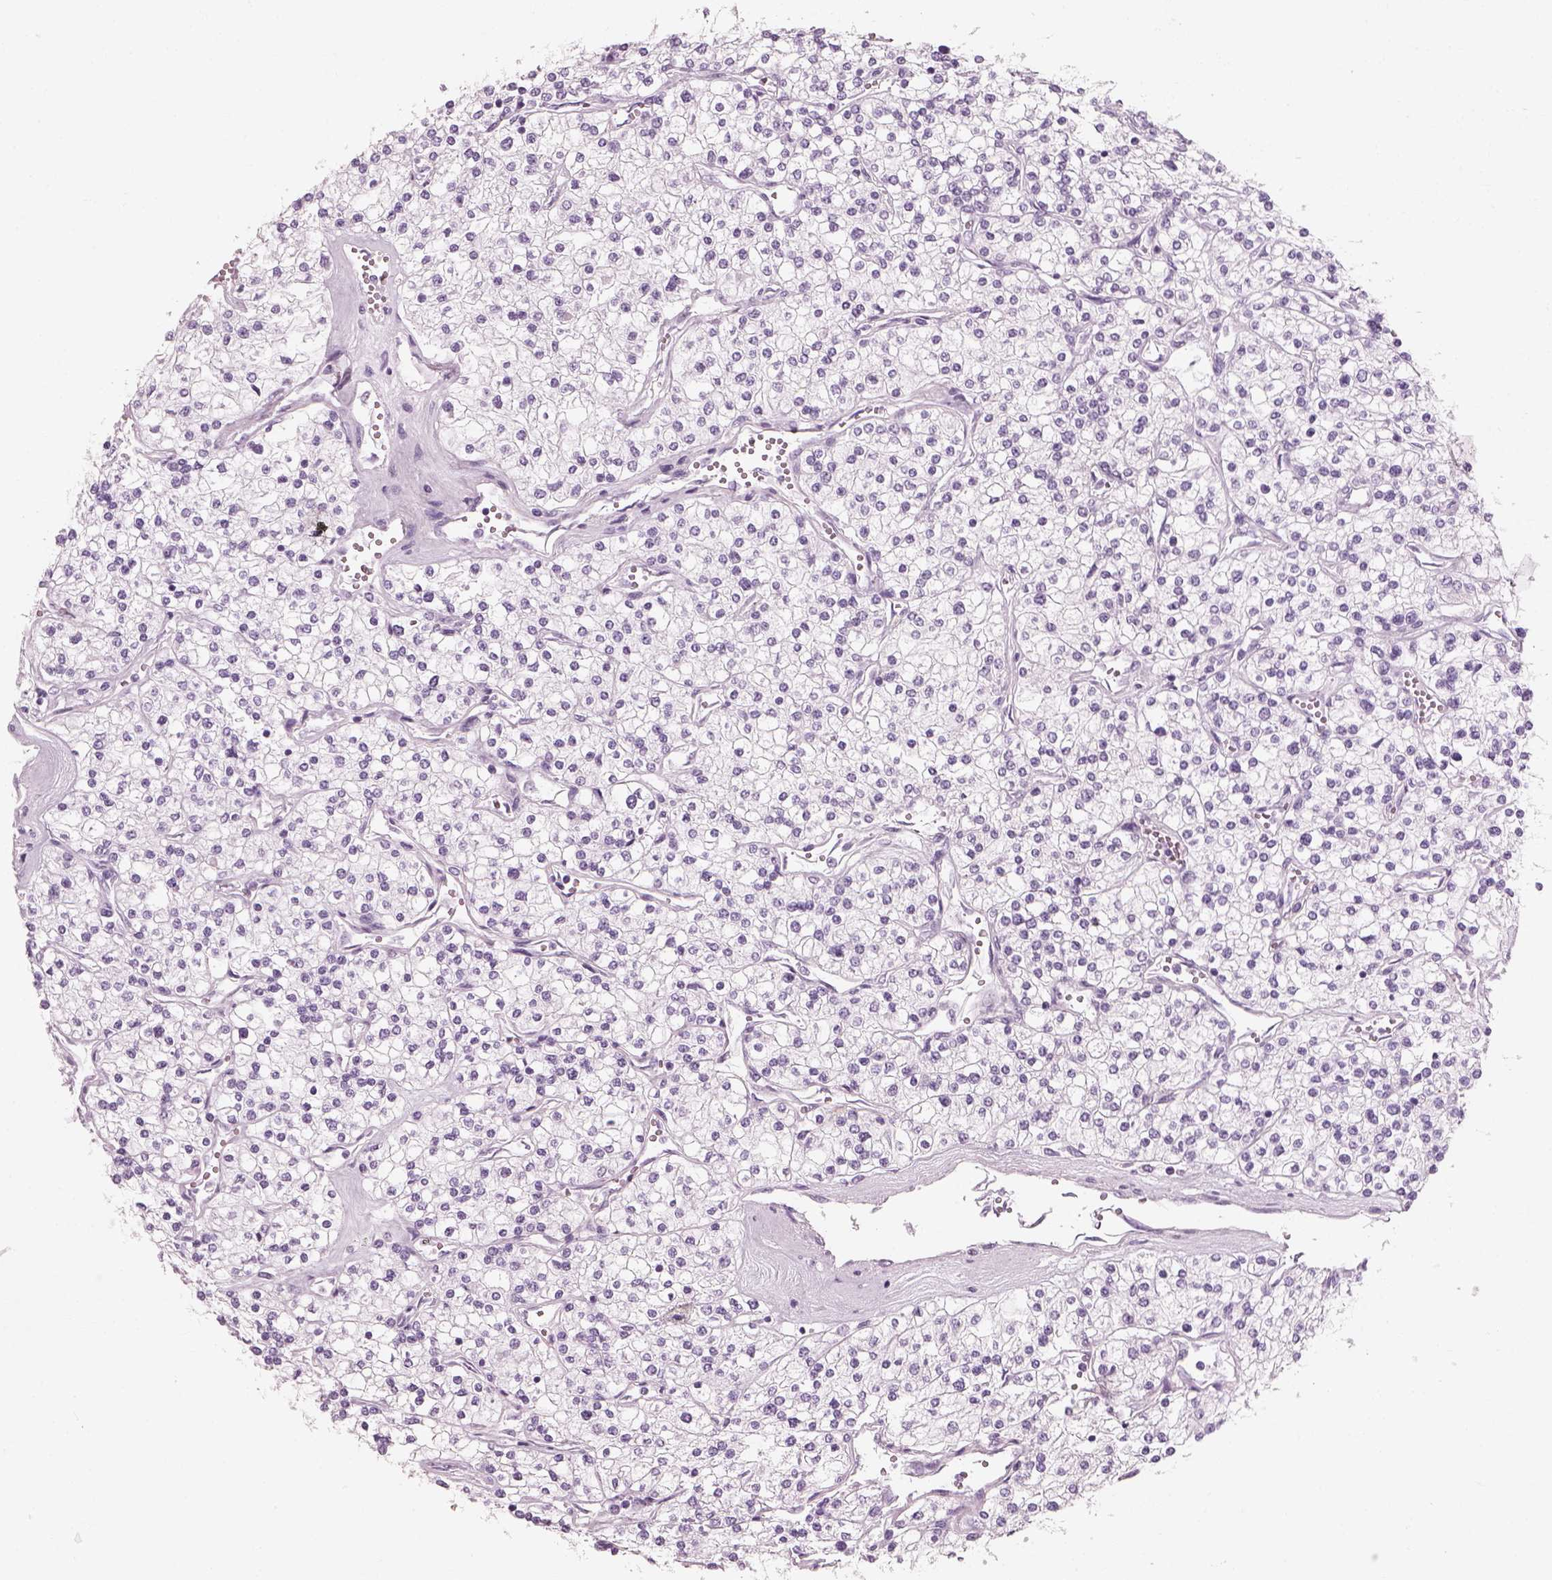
{"staining": {"intensity": "negative", "quantity": "none", "location": "none"}, "tissue": "renal cancer", "cell_type": "Tumor cells", "image_type": "cancer", "snomed": [{"axis": "morphology", "description": "Adenocarcinoma, NOS"}, {"axis": "topography", "description": "Kidney"}], "caption": "Immunohistochemistry image of renal adenocarcinoma stained for a protein (brown), which shows no positivity in tumor cells.", "gene": "CRYAA", "patient": {"sex": "male", "age": 80}}